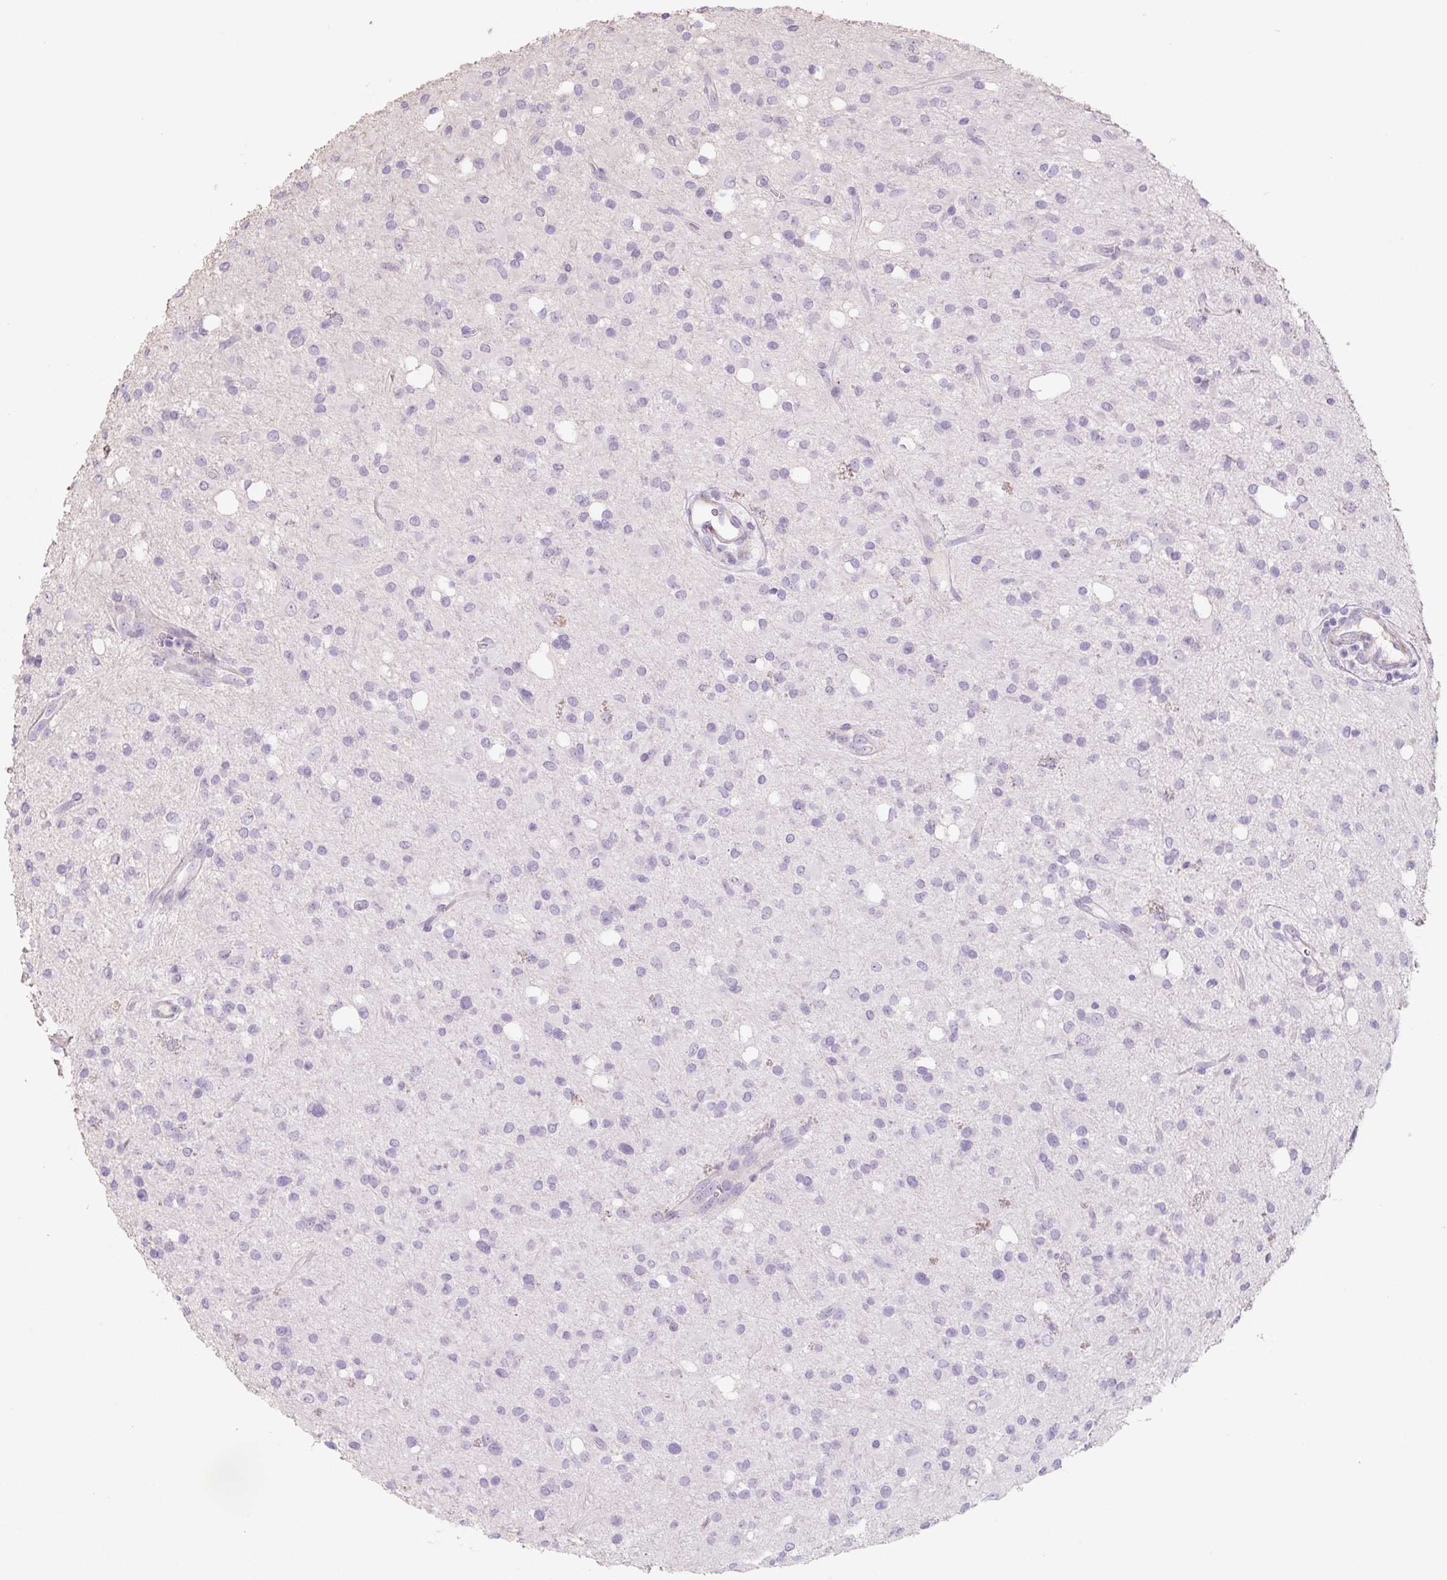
{"staining": {"intensity": "negative", "quantity": "none", "location": "none"}, "tissue": "glioma", "cell_type": "Tumor cells", "image_type": "cancer", "snomed": [{"axis": "morphology", "description": "Glioma, malignant, Low grade"}, {"axis": "topography", "description": "Brain"}], "caption": "Protein analysis of malignant low-grade glioma exhibits no significant positivity in tumor cells. (Stains: DAB immunohistochemistry with hematoxylin counter stain, Microscopy: brightfield microscopy at high magnification).", "gene": "PRM1", "patient": {"sex": "female", "age": 33}}